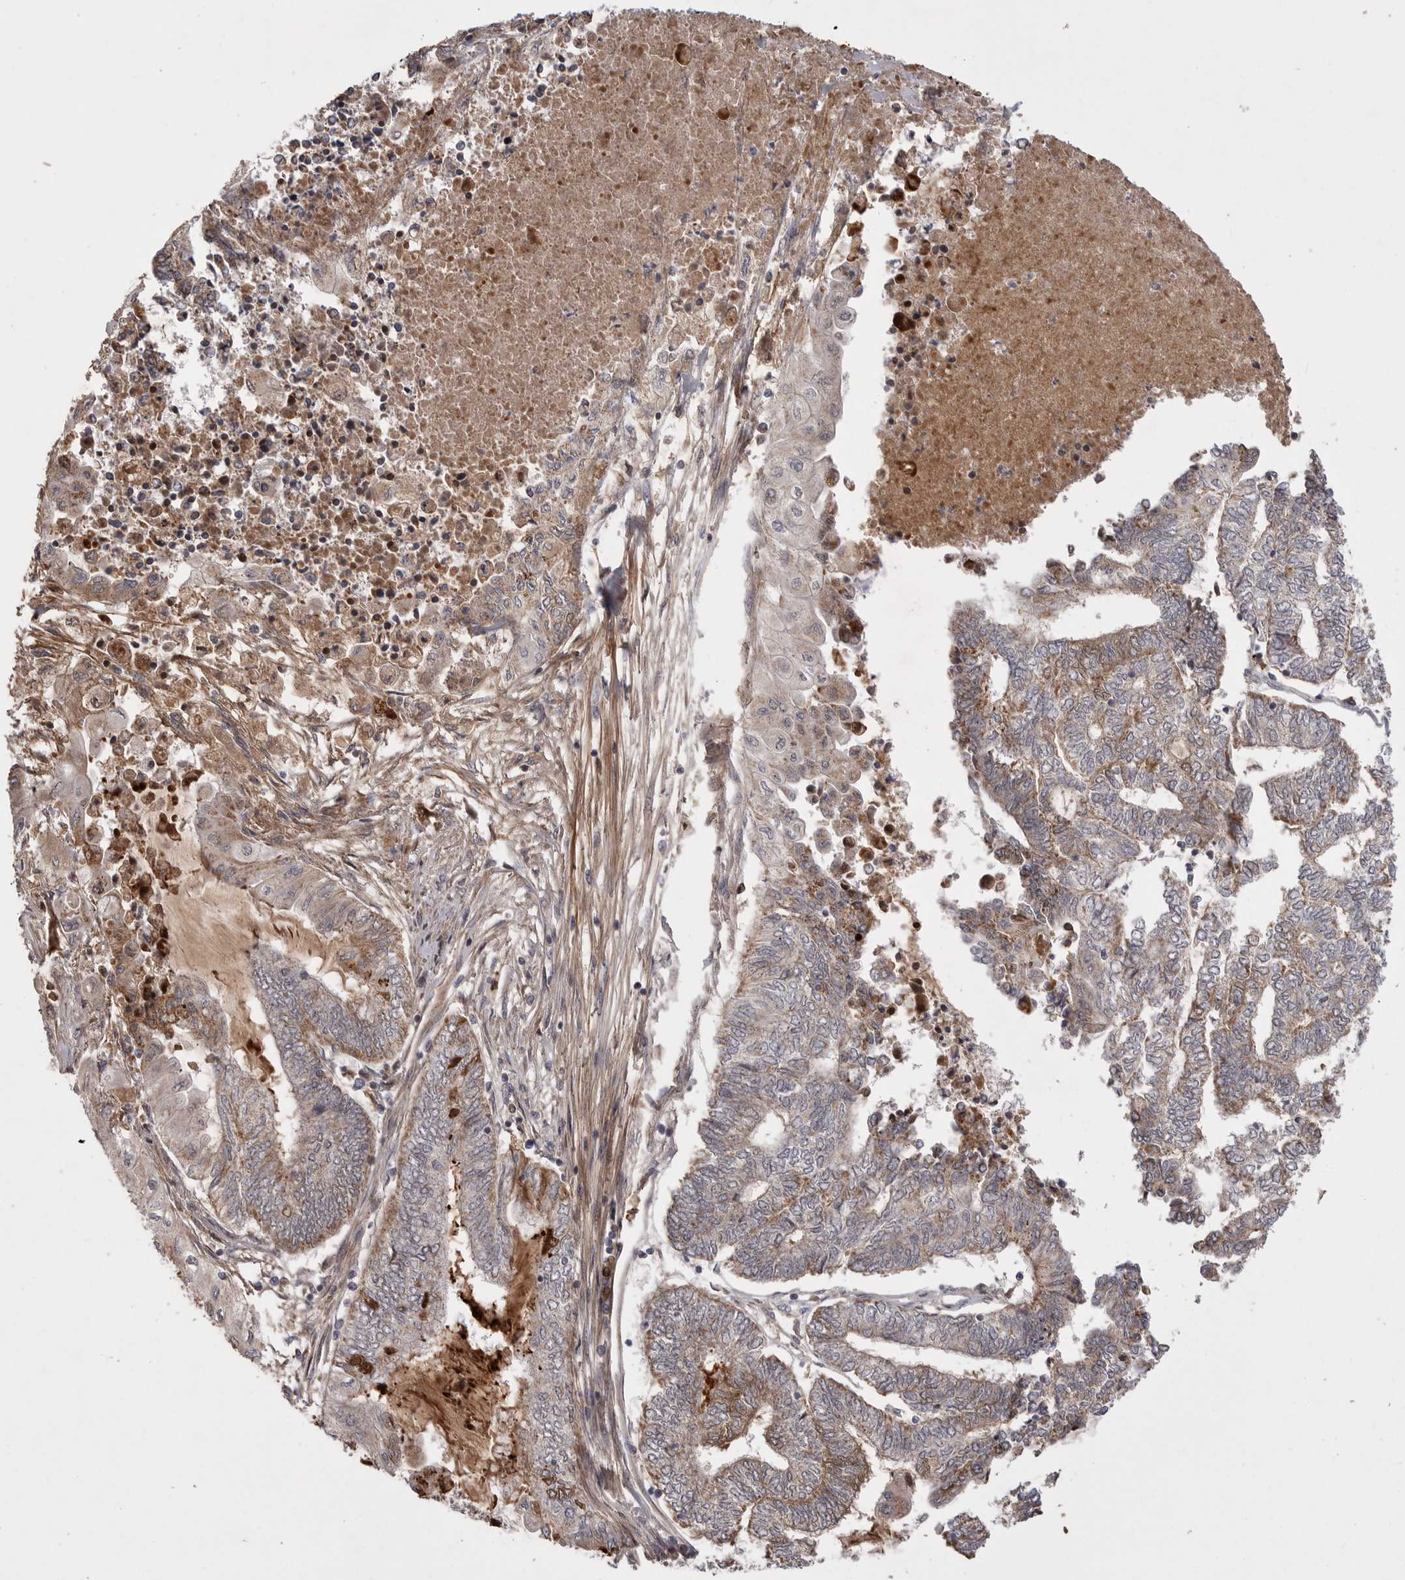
{"staining": {"intensity": "moderate", "quantity": ">75%", "location": "cytoplasmic/membranous"}, "tissue": "endometrial cancer", "cell_type": "Tumor cells", "image_type": "cancer", "snomed": [{"axis": "morphology", "description": "Adenocarcinoma, NOS"}, {"axis": "topography", "description": "Uterus"}, {"axis": "topography", "description": "Endometrium"}], "caption": "DAB (3,3'-diaminobenzidine) immunohistochemical staining of endometrial adenocarcinoma exhibits moderate cytoplasmic/membranous protein staining in about >75% of tumor cells.", "gene": "KYAT3", "patient": {"sex": "female", "age": 70}}